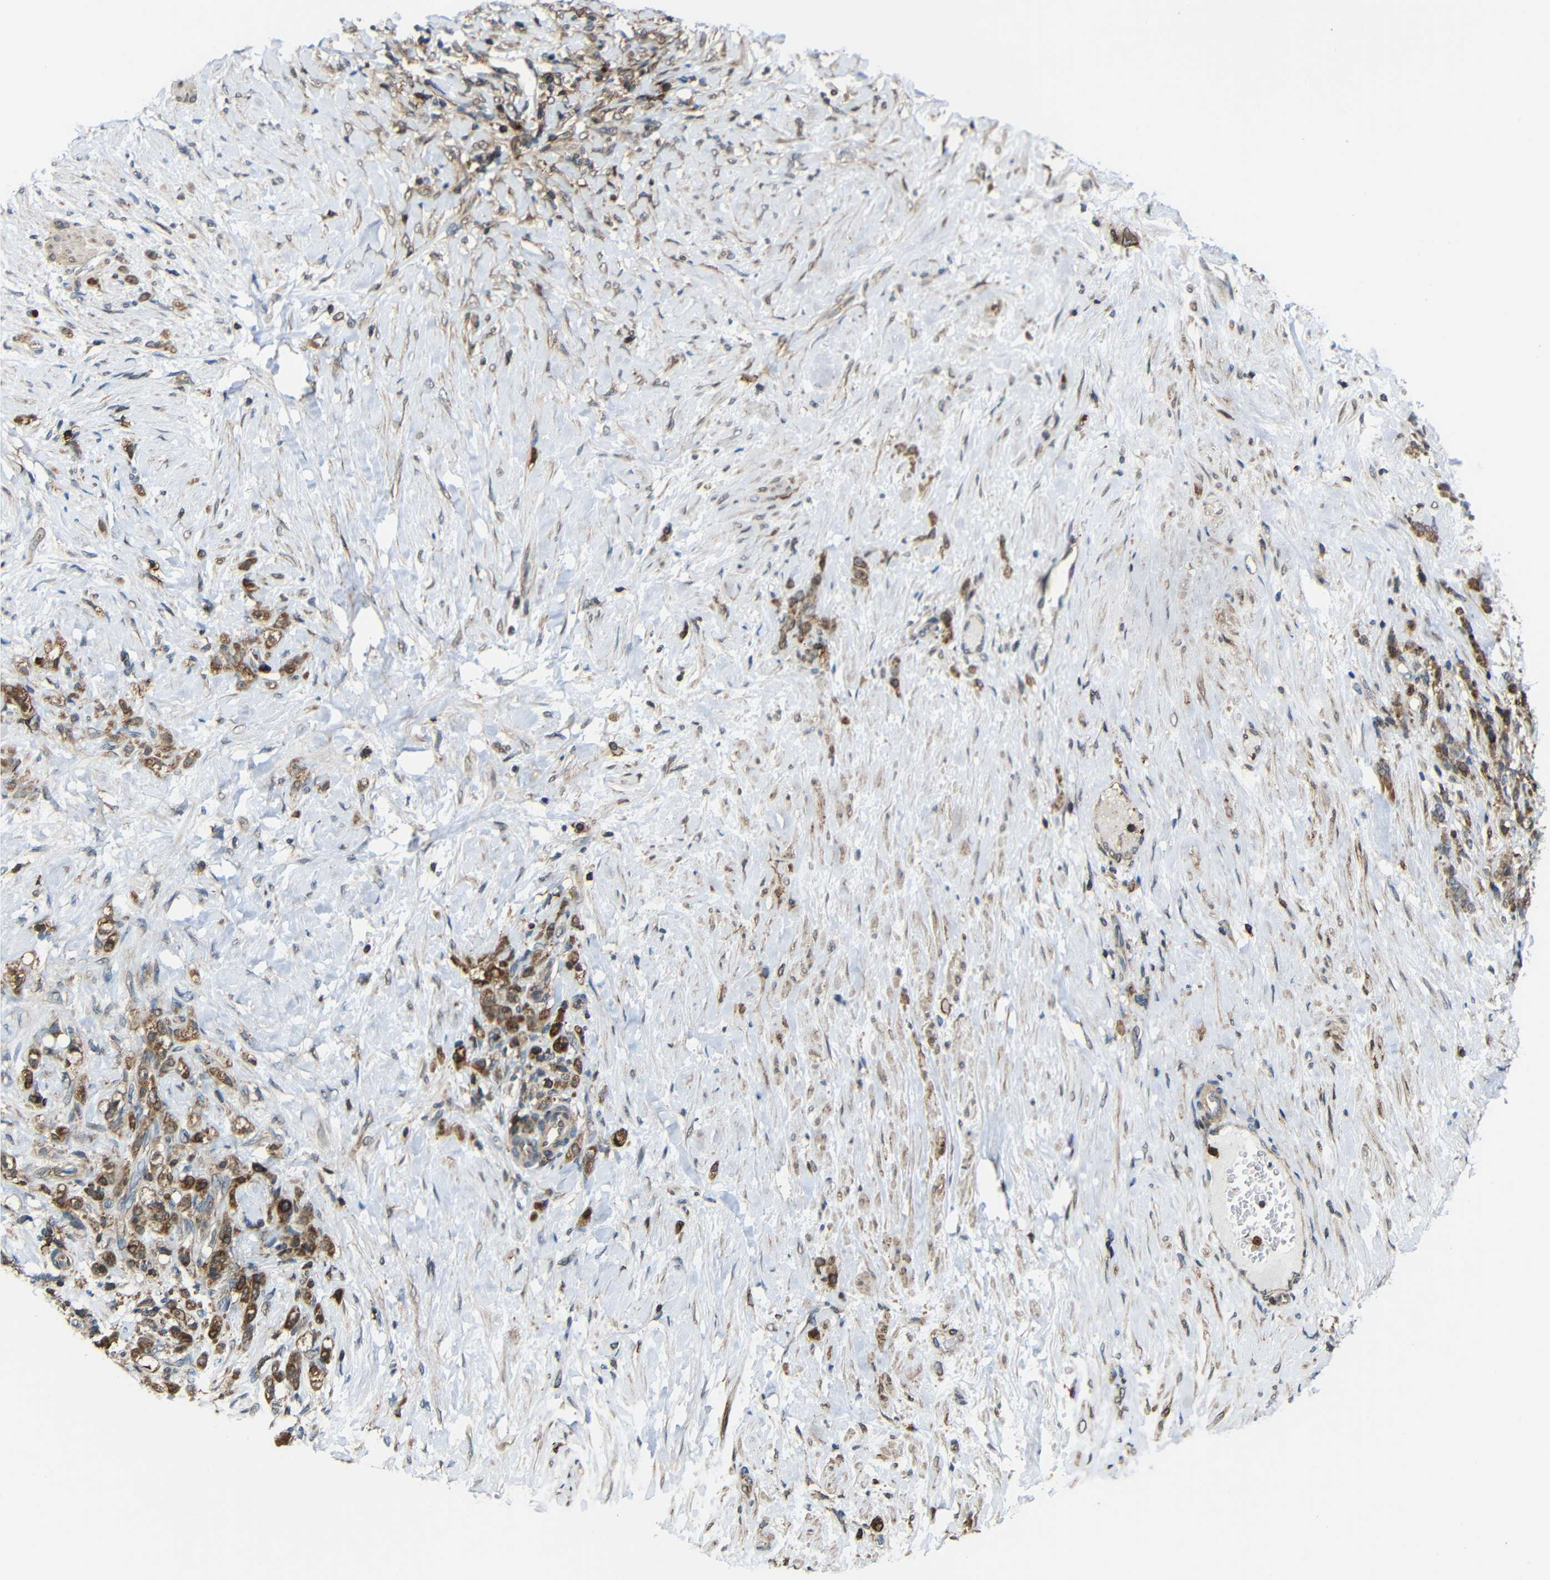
{"staining": {"intensity": "moderate", "quantity": ">75%", "location": "cytoplasmic/membranous"}, "tissue": "stomach cancer", "cell_type": "Tumor cells", "image_type": "cancer", "snomed": [{"axis": "morphology", "description": "Adenocarcinoma, NOS"}, {"axis": "topography", "description": "Stomach"}], "caption": "Protein expression by immunohistochemistry (IHC) demonstrates moderate cytoplasmic/membranous staining in about >75% of tumor cells in stomach cancer (adenocarcinoma).", "gene": "C1GALT1", "patient": {"sex": "male", "age": 82}}